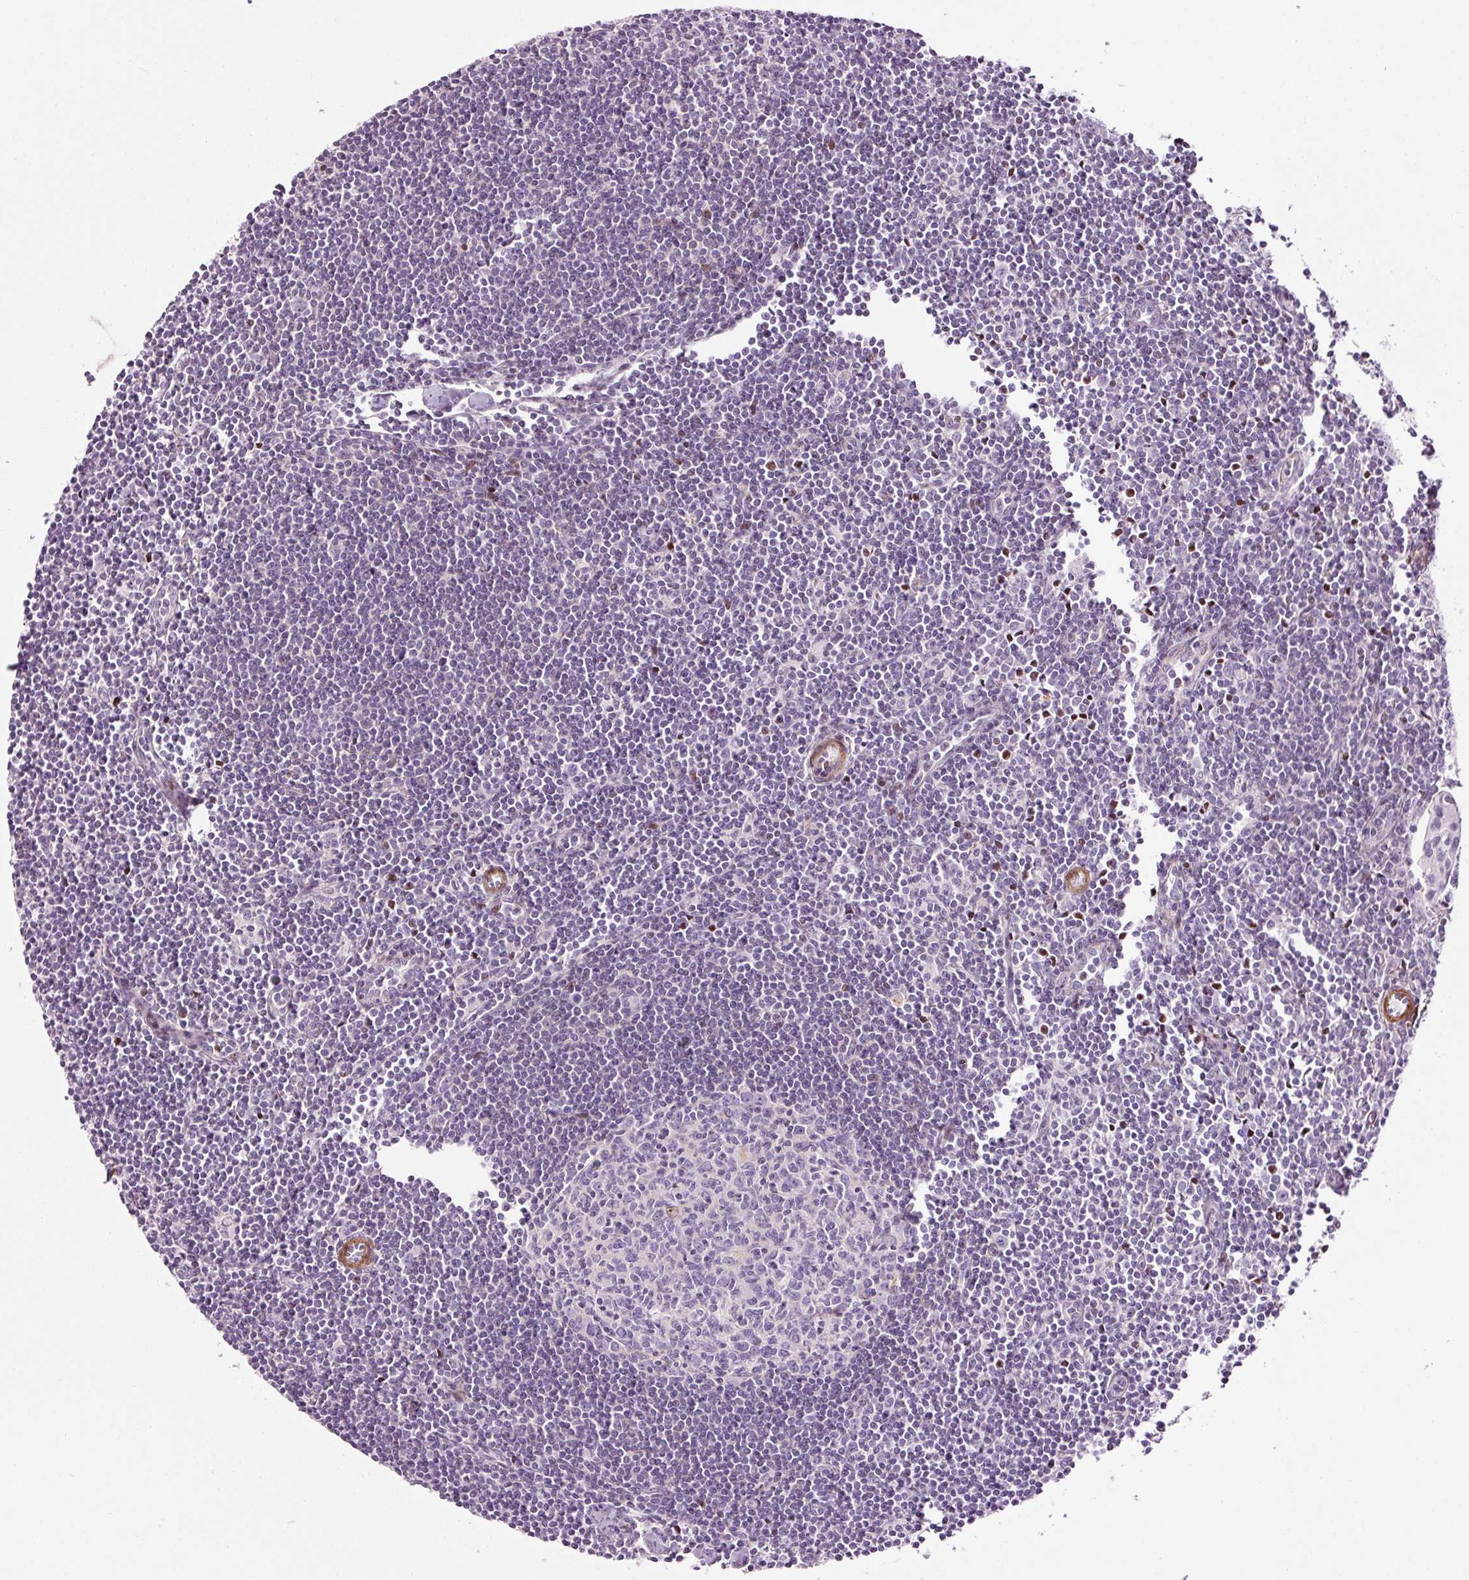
{"staining": {"intensity": "negative", "quantity": "none", "location": "none"}, "tissue": "lymph node", "cell_type": "Germinal center cells", "image_type": "normal", "snomed": [{"axis": "morphology", "description": "Normal tissue, NOS"}, {"axis": "topography", "description": "Lymph node"}], "caption": "IHC of benign human lymph node demonstrates no expression in germinal center cells. Nuclei are stained in blue.", "gene": "ANKRD20A1", "patient": {"sex": "female", "age": 29}}